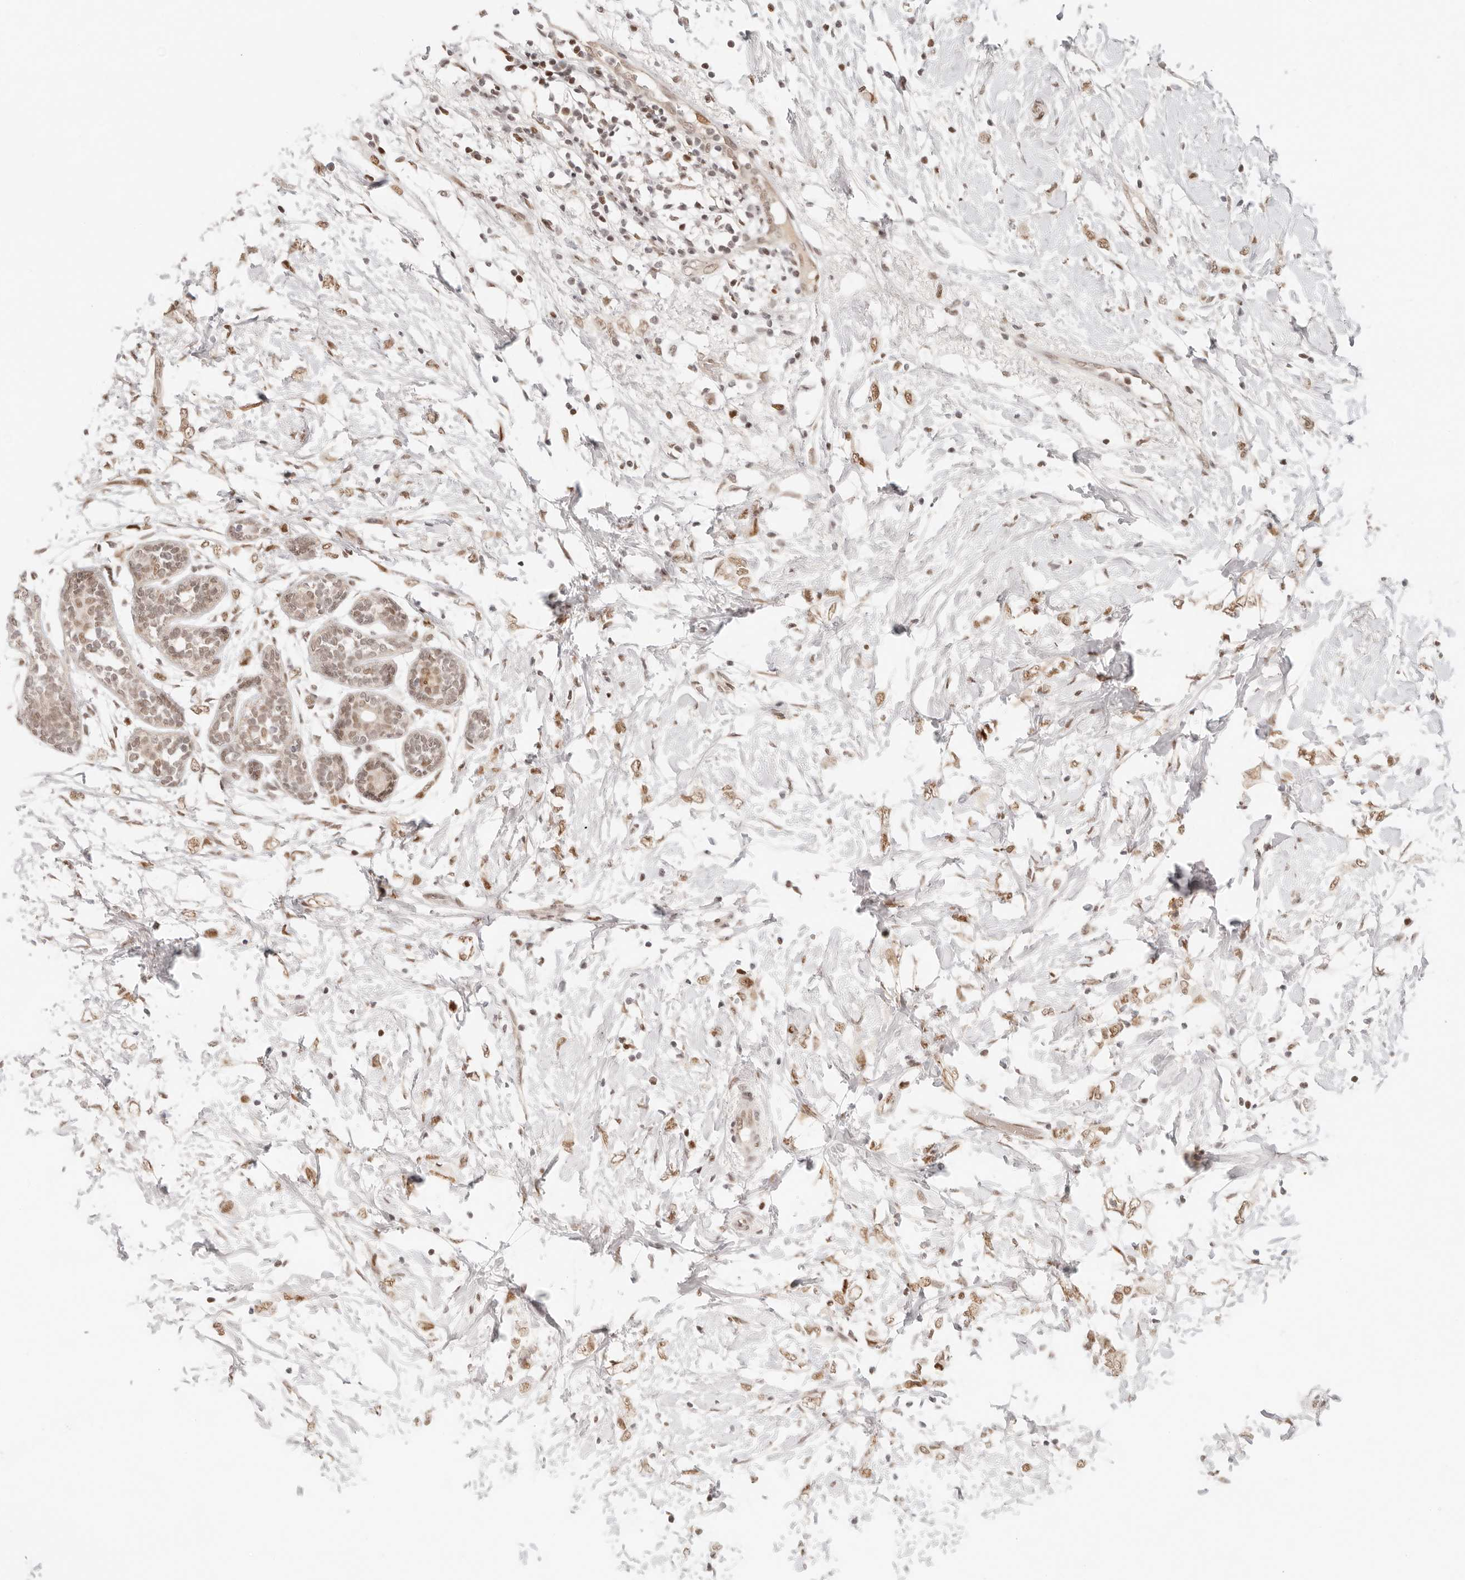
{"staining": {"intensity": "moderate", "quantity": ">75%", "location": "nuclear"}, "tissue": "breast cancer", "cell_type": "Tumor cells", "image_type": "cancer", "snomed": [{"axis": "morphology", "description": "Normal tissue, NOS"}, {"axis": "morphology", "description": "Lobular carcinoma"}, {"axis": "topography", "description": "Breast"}], "caption": "A high-resolution micrograph shows IHC staining of breast lobular carcinoma, which shows moderate nuclear positivity in about >75% of tumor cells.", "gene": "HOXC5", "patient": {"sex": "female", "age": 47}}